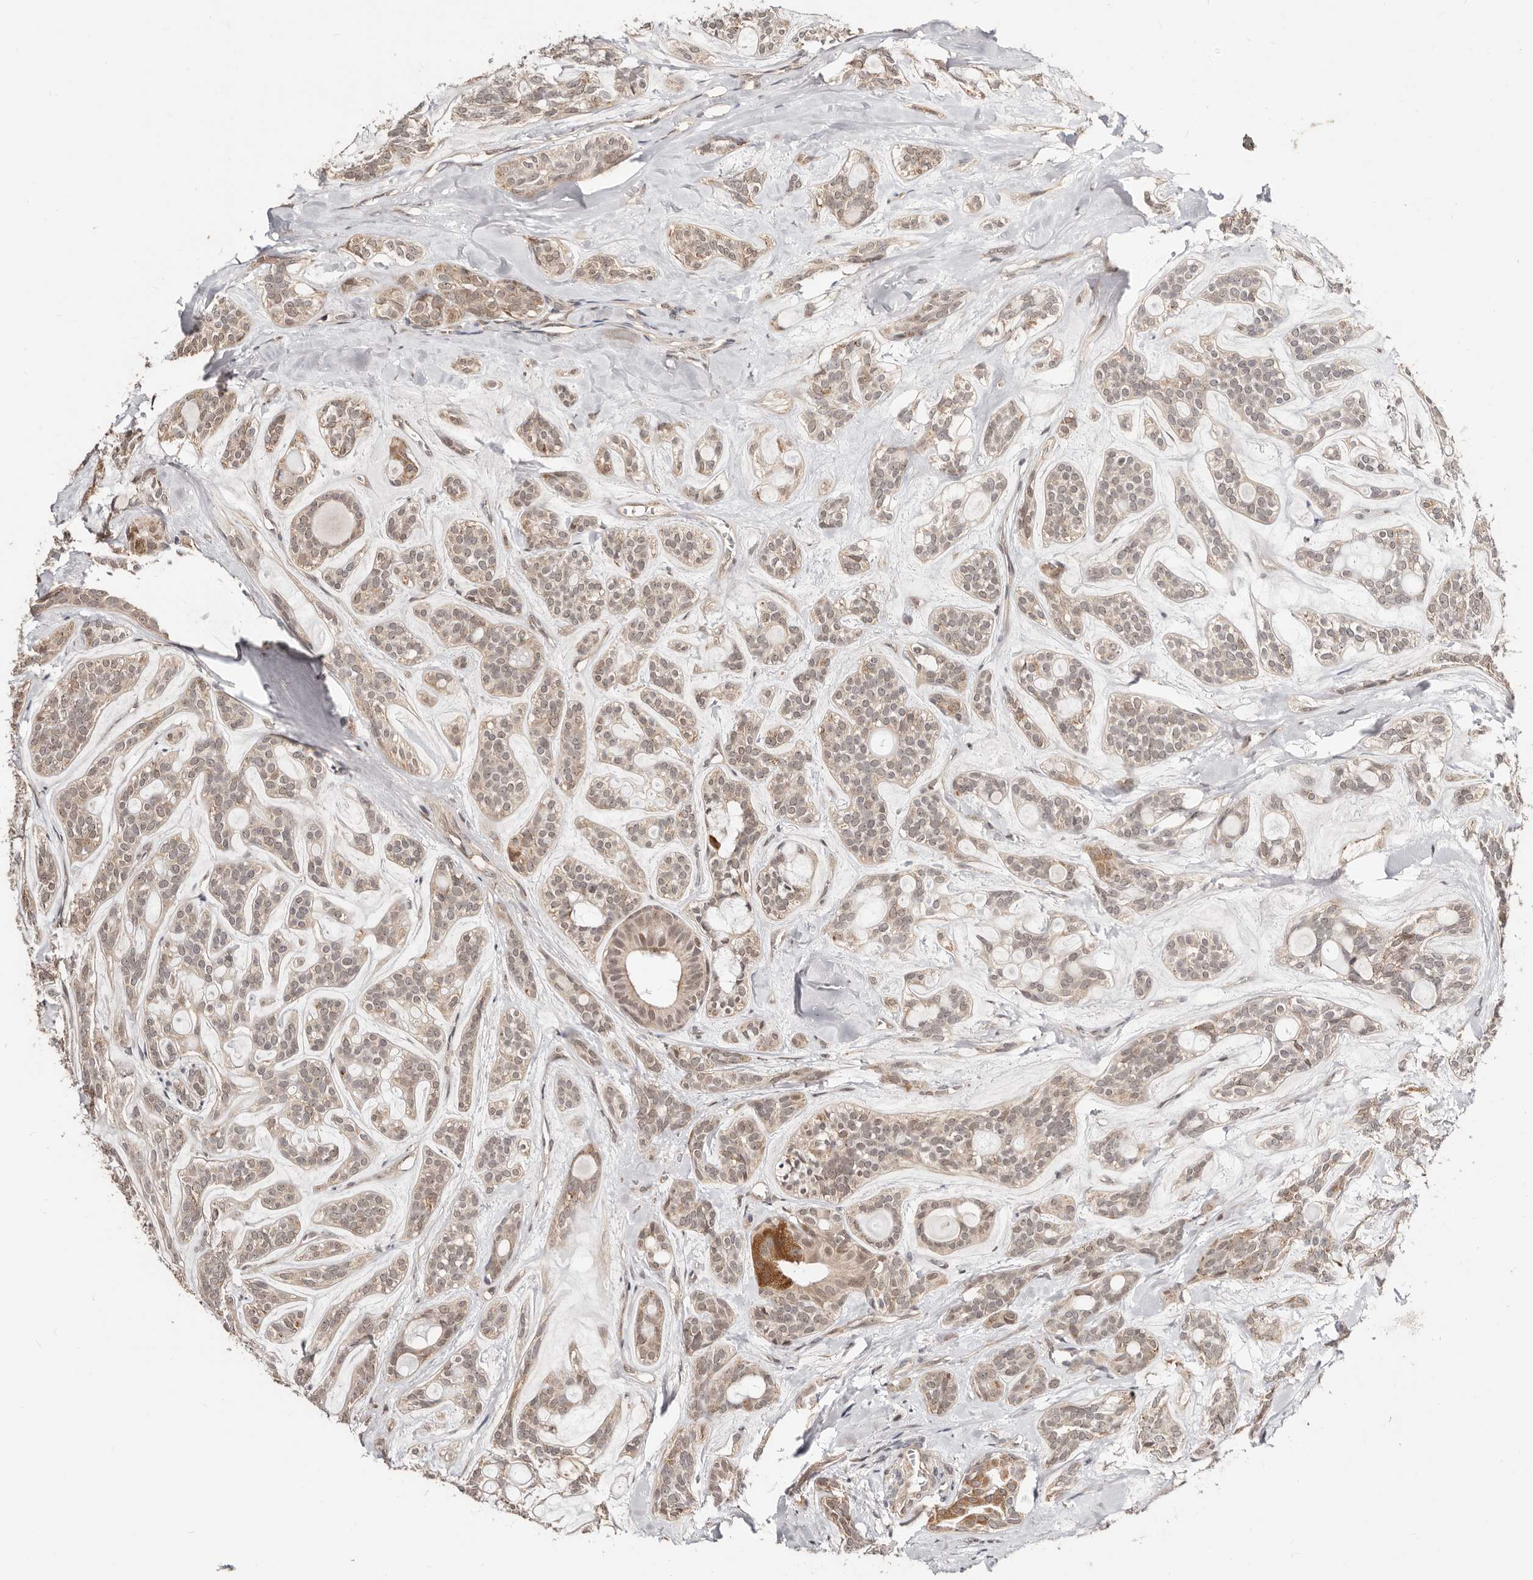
{"staining": {"intensity": "weak", "quantity": ">75%", "location": "cytoplasmic/membranous,nuclear"}, "tissue": "head and neck cancer", "cell_type": "Tumor cells", "image_type": "cancer", "snomed": [{"axis": "morphology", "description": "Adenocarcinoma, NOS"}, {"axis": "topography", "description": "Head-Neck"}], "caption": "Immunohistochemistry (DAB) staining of head and neck cancer exhibits weak cytoplasmic/membranous and nuclear protein staining in about >75% of tumor cells. (brown staining indicates protein expression, while blue staining denotes nuclei).", "gene": "CTNNBL1", "patient": {"sex": "male", "age": 66}}